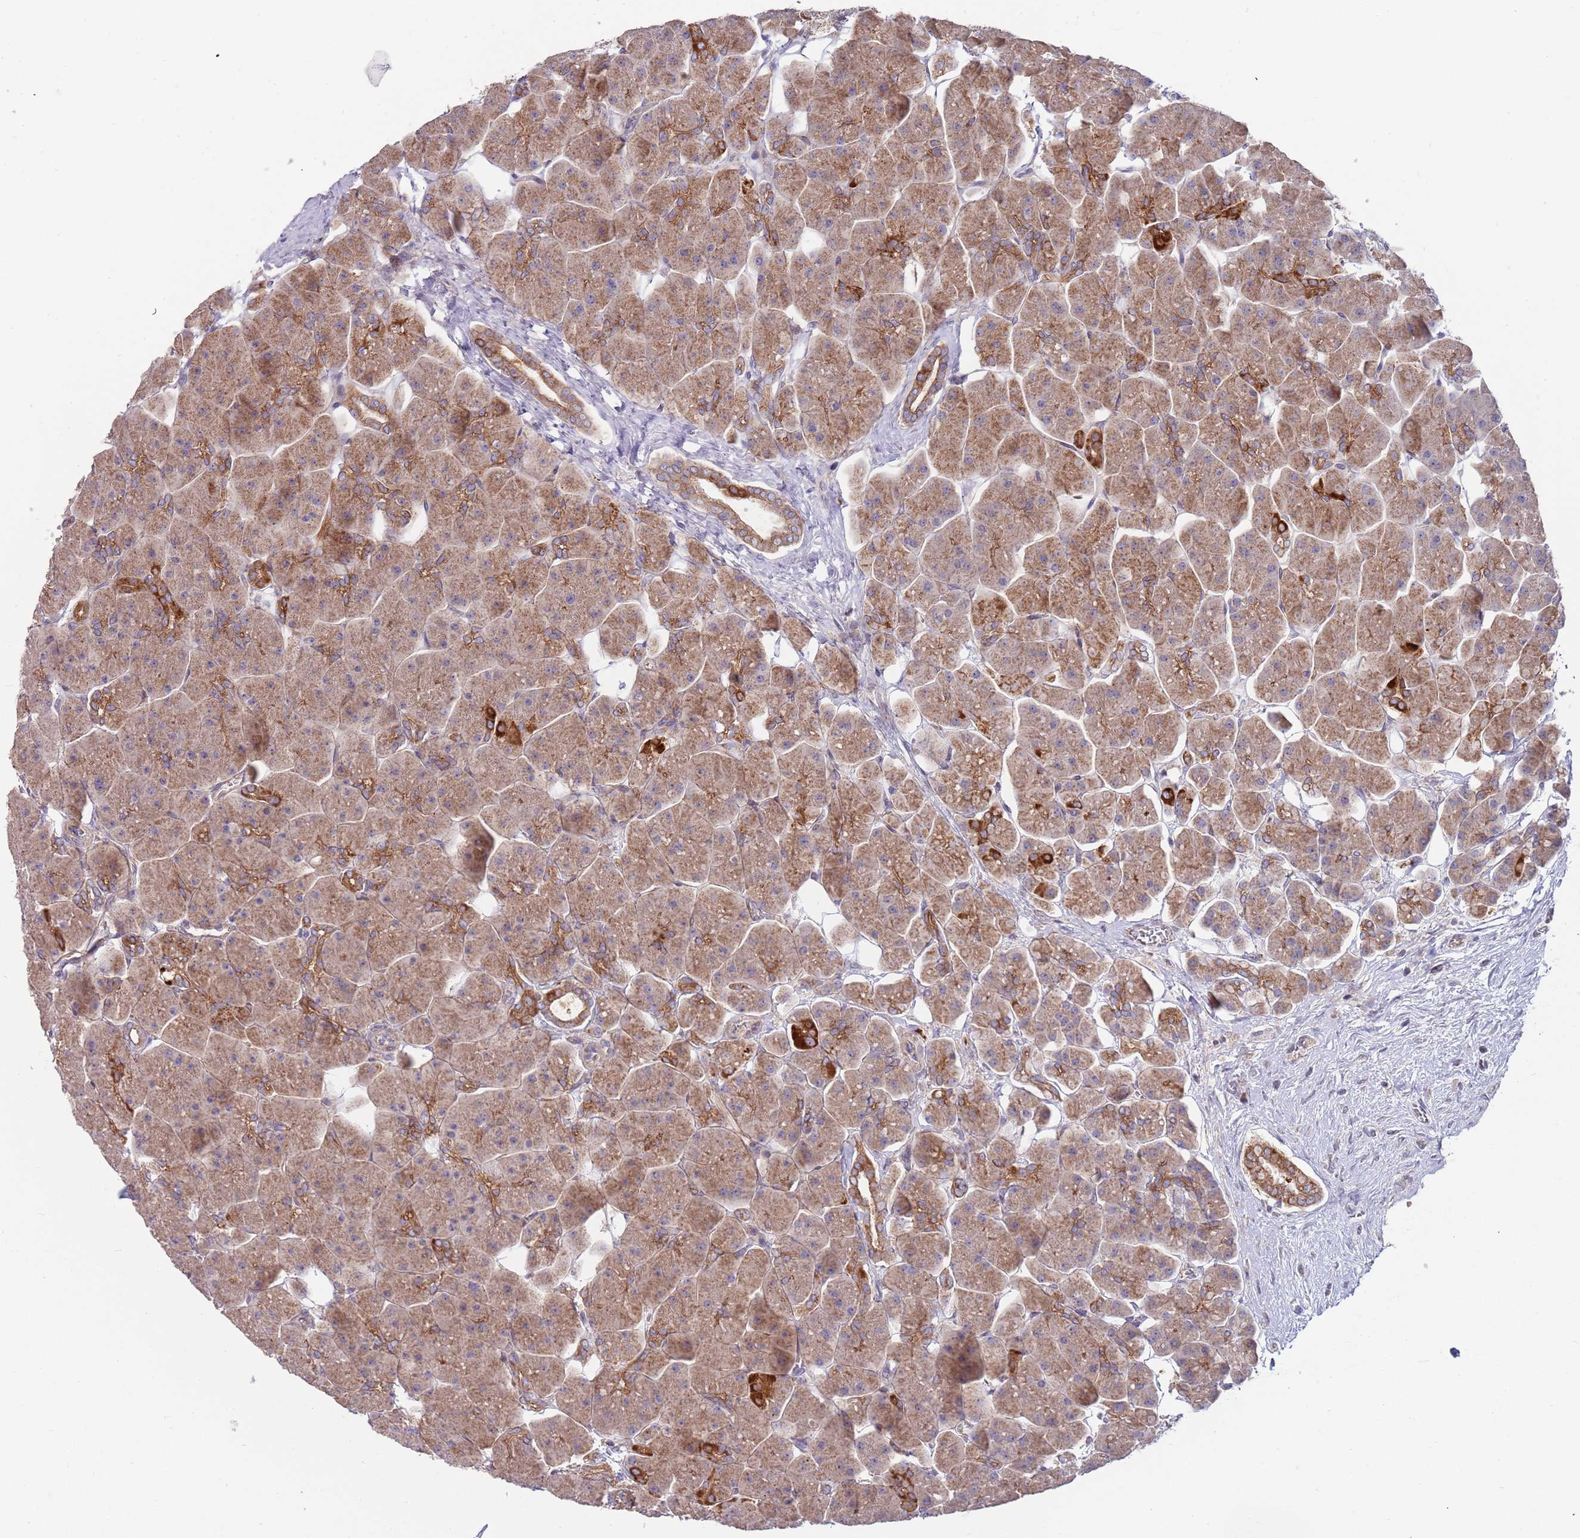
{"staining": {"intensity": "moderate", "quantity": "25%-75%", "location": "cytoplasmic/membranous"}, "tissue": "pancreas", "cell_type": "Exocrine glandular cells", "image_type": "normal", "snomed": [{"axis": "morphology", "description": "Normal tissue, NOS"}, {"axis": "topography", "description": "Pancreas"}], "caption": "Brown immunohistochemical staining in unremarkable pancreas displays moderate cytoplasmic/membranous staining in about 25%-75% of exocrine glandular cells. (DAB IHC with brightfield microscopy, high magnification).", "gene": "ABCC10", "patient": {"sex": "male", "age": 66}}